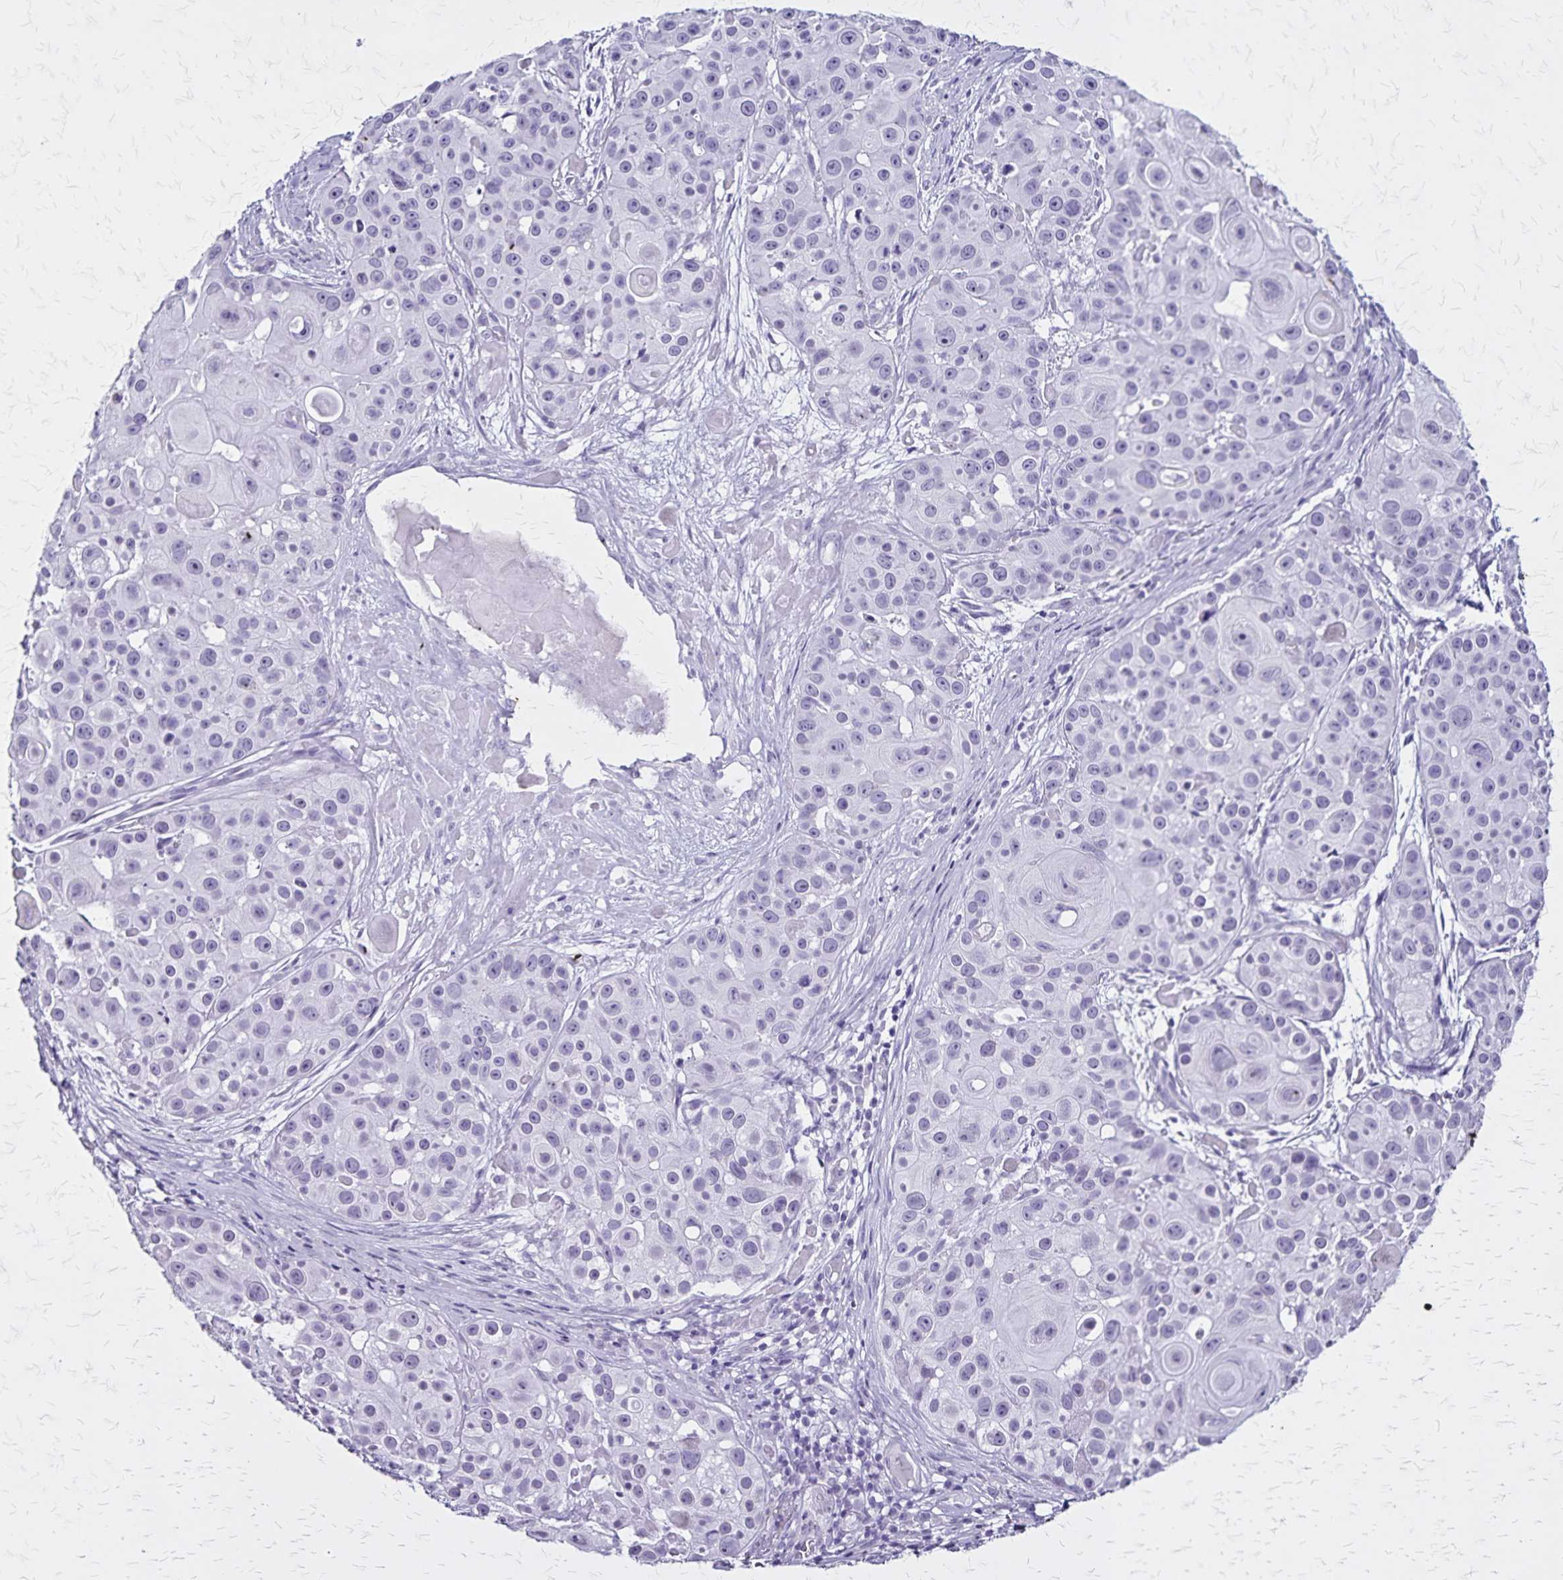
{"staining": {"intensity": "negative", "quantity": "none", "location": "none"}, "tissue": "skin cancer", "cell_type": "Tumor cells", "image_type": "cancer", "snomed": [{"axis": "morphology", "description": "Squamous cell carcinoma, NOS"}, {"axis": "topography", "description": "Skin"}], "caption": "Human skin squamous cell carcinoma stained for a protein using immunohistochemistry exhibits no positivity in tumor cells.", "gene": "KRT2", "patient": {"sex": "male", "age": 92}}